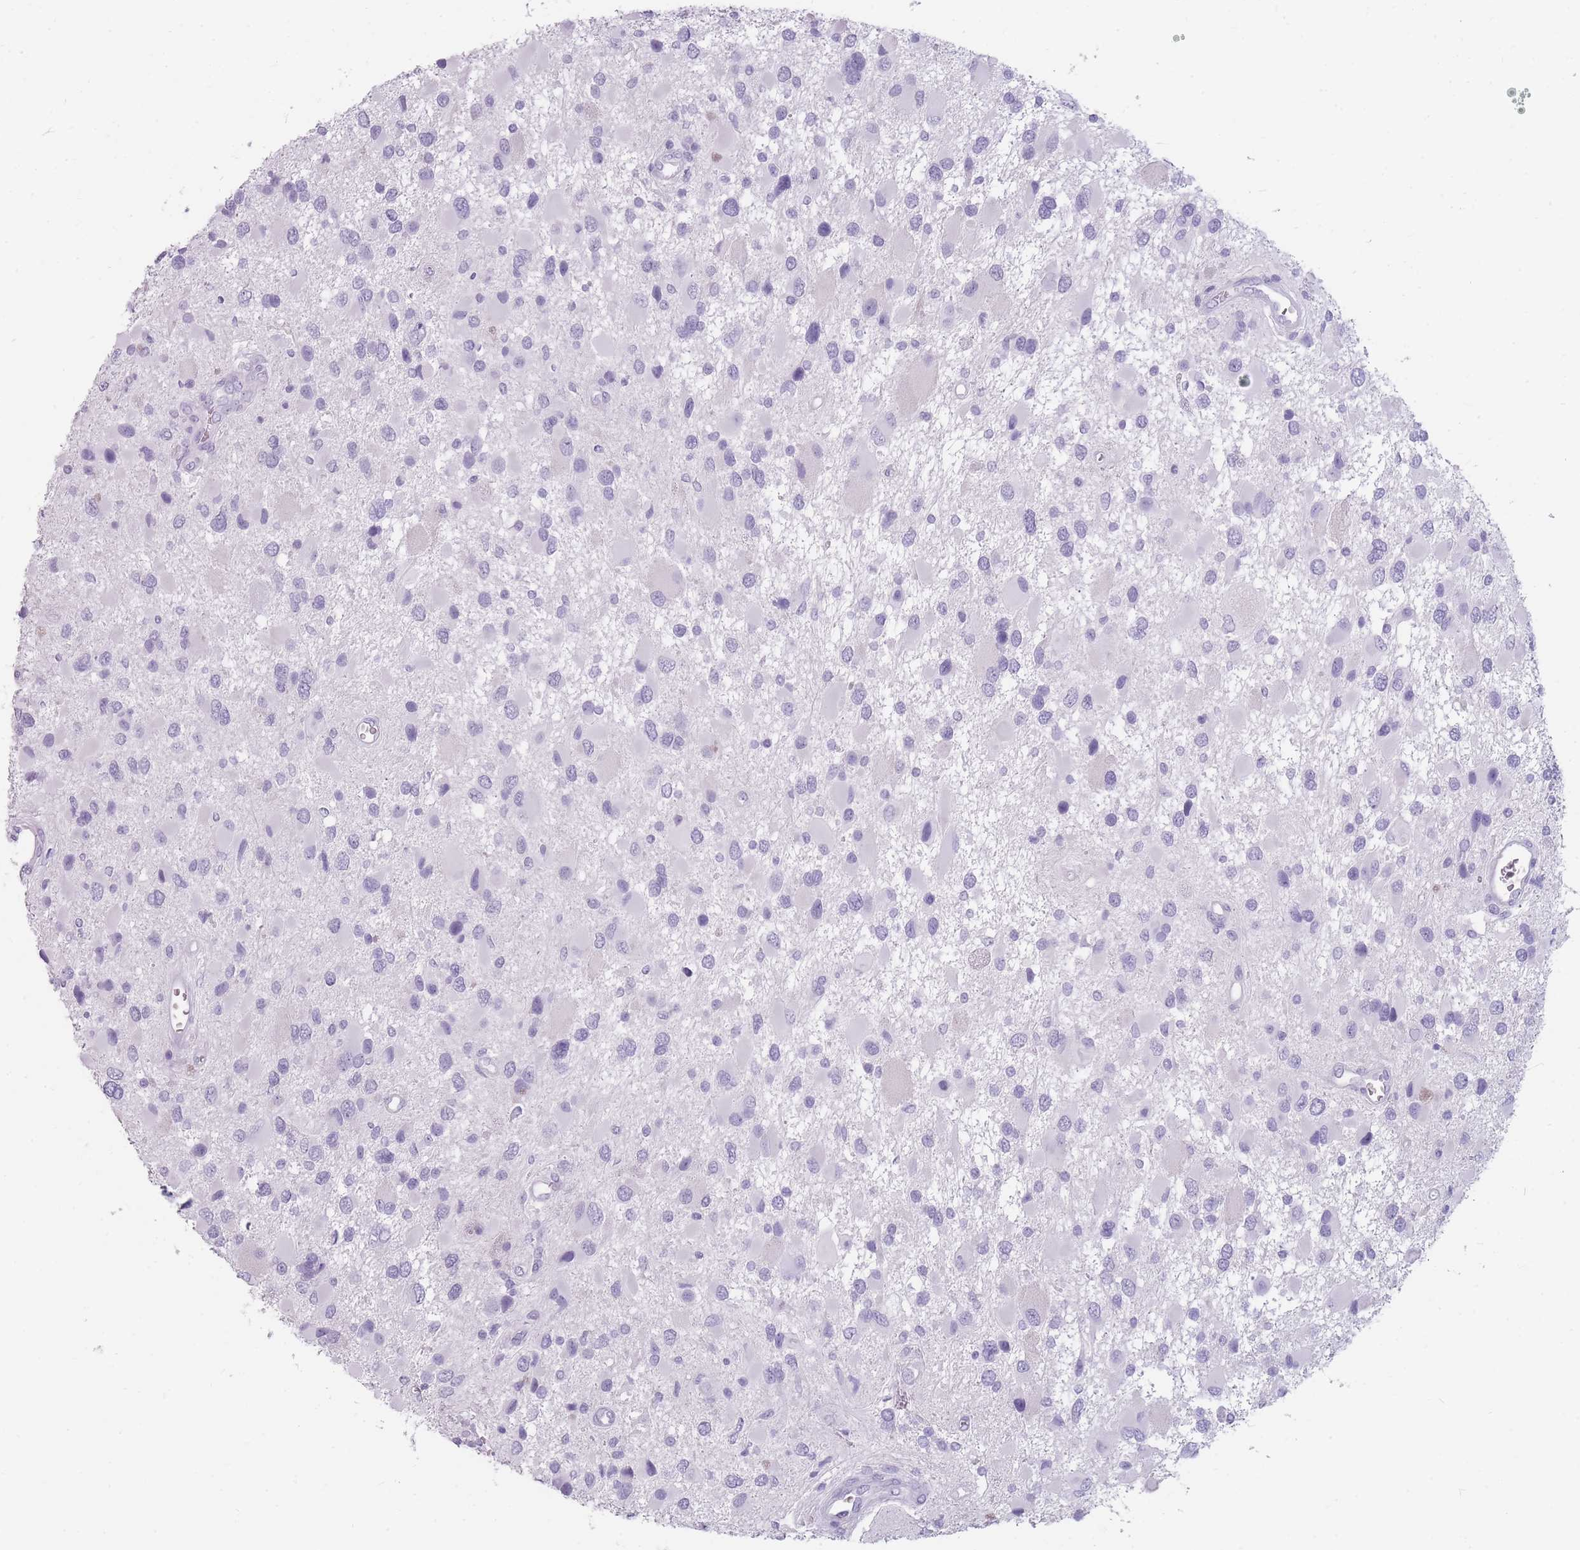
{"staining": {"intensity": "negative", "quantity": "none", "location": "none"}, "tissue": "glioma", "cell_type": "Tumor cells", "image_type": "cancer", "snomed": [{"axis": "morphology", "description": "Glioma, malignant, High grade"}, {"axis": "topography", "description": "Brain"}], "caption": "An IHC image of malignant high-grade glioma is shown. There is no staining in tumor cells of malignant high-grade glioma. Nuclei are stained in blue.", "gene": "CCNO", "patient": {"sex": "male", "age": 53}}